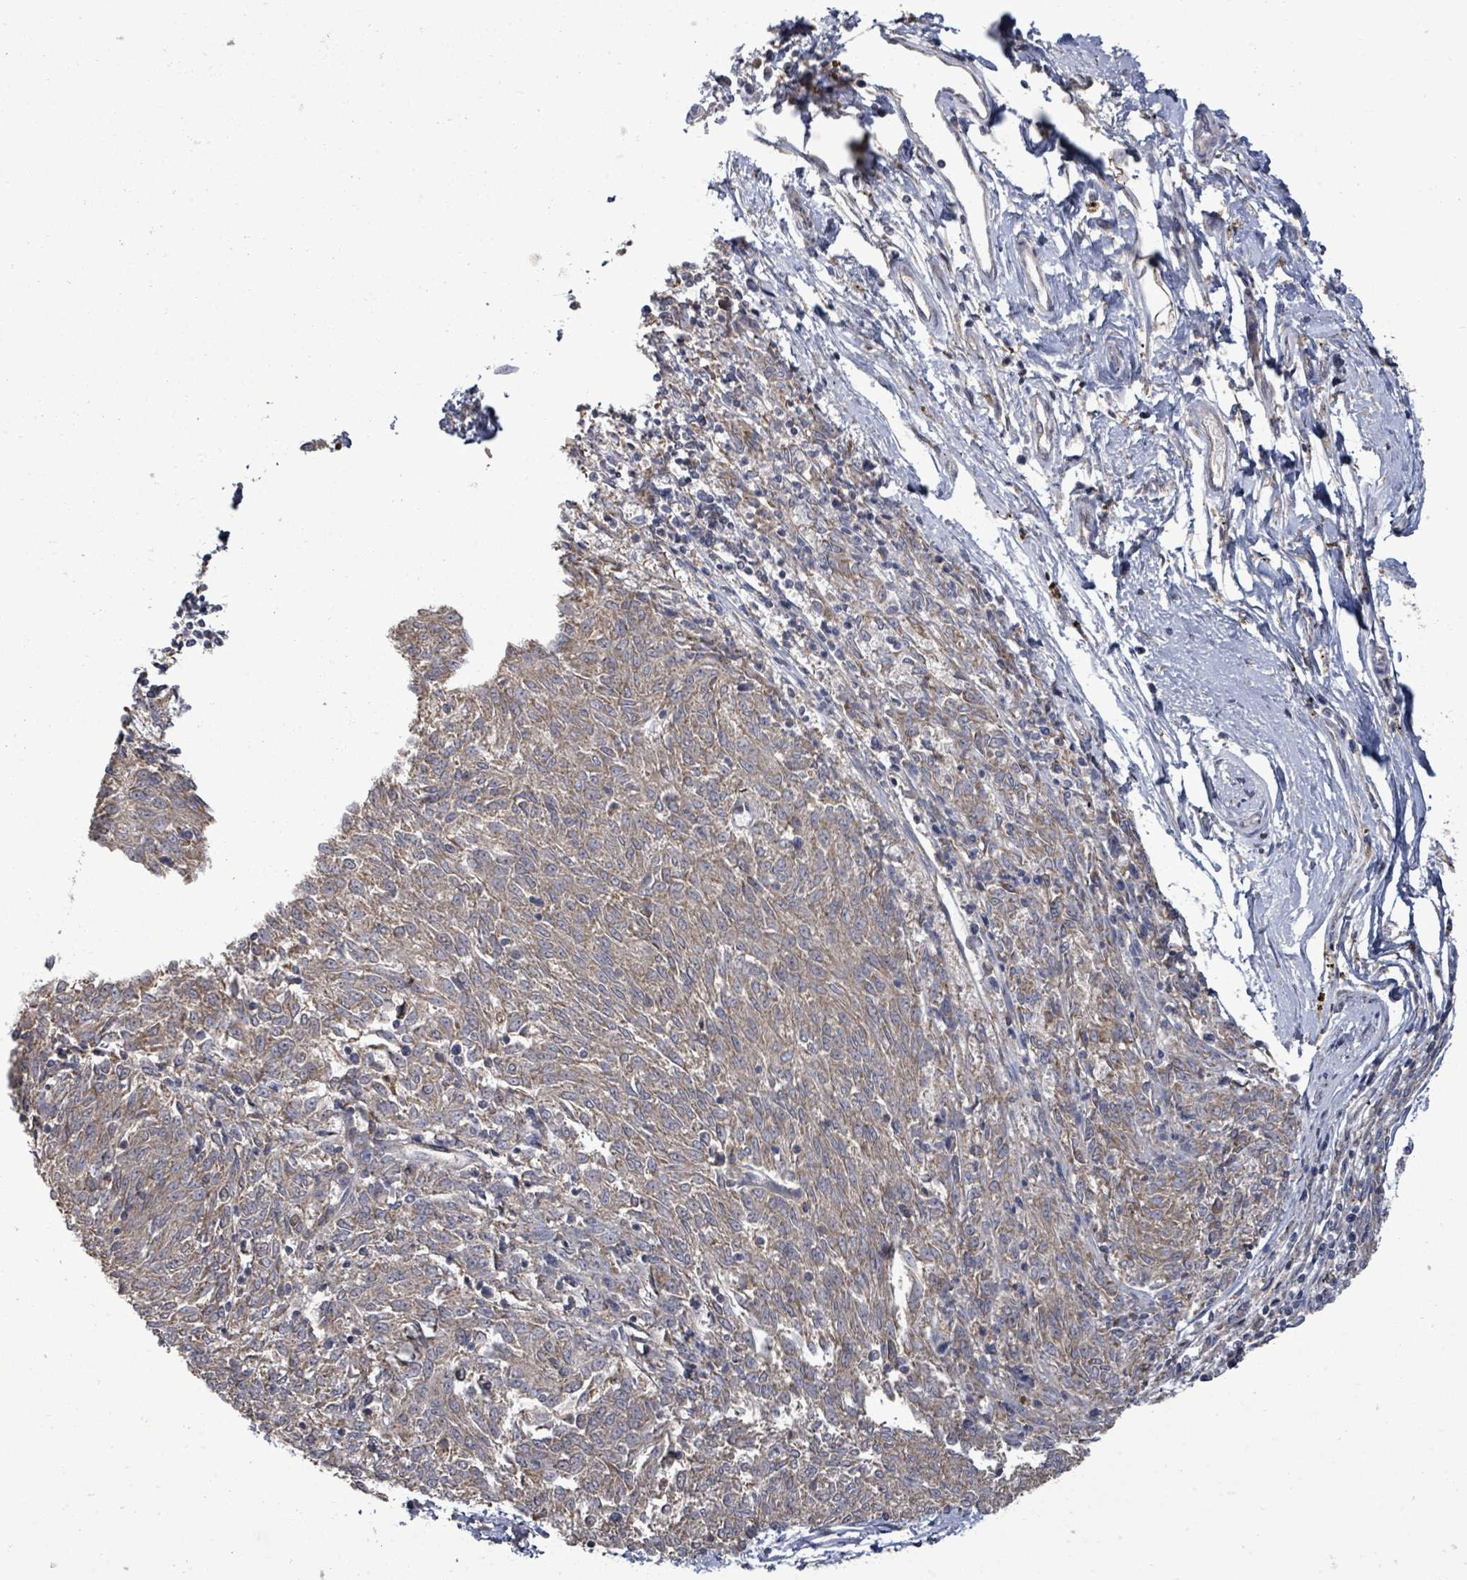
{"staining": {"intensity": "moderate", "quantity": ">75%", "location": "cytoplasmic/membranous"}, "tissue": "melanoma", "cell_type": "Tumor cells", "image_type": "cancer", "snomed": [{"axis": "morphology", "description": "Malignant melanoma, NOS"}, {"axis": "topography", "description": "Skin"}], "caption": "The photomicrograph exhibits staining of melanoma, revealing moderate cytoplasmic/membranous protein expression (brown color) within tumor cells.", "gene": "POMGNT2", "patient": {"sex": "female", "age": 72}}